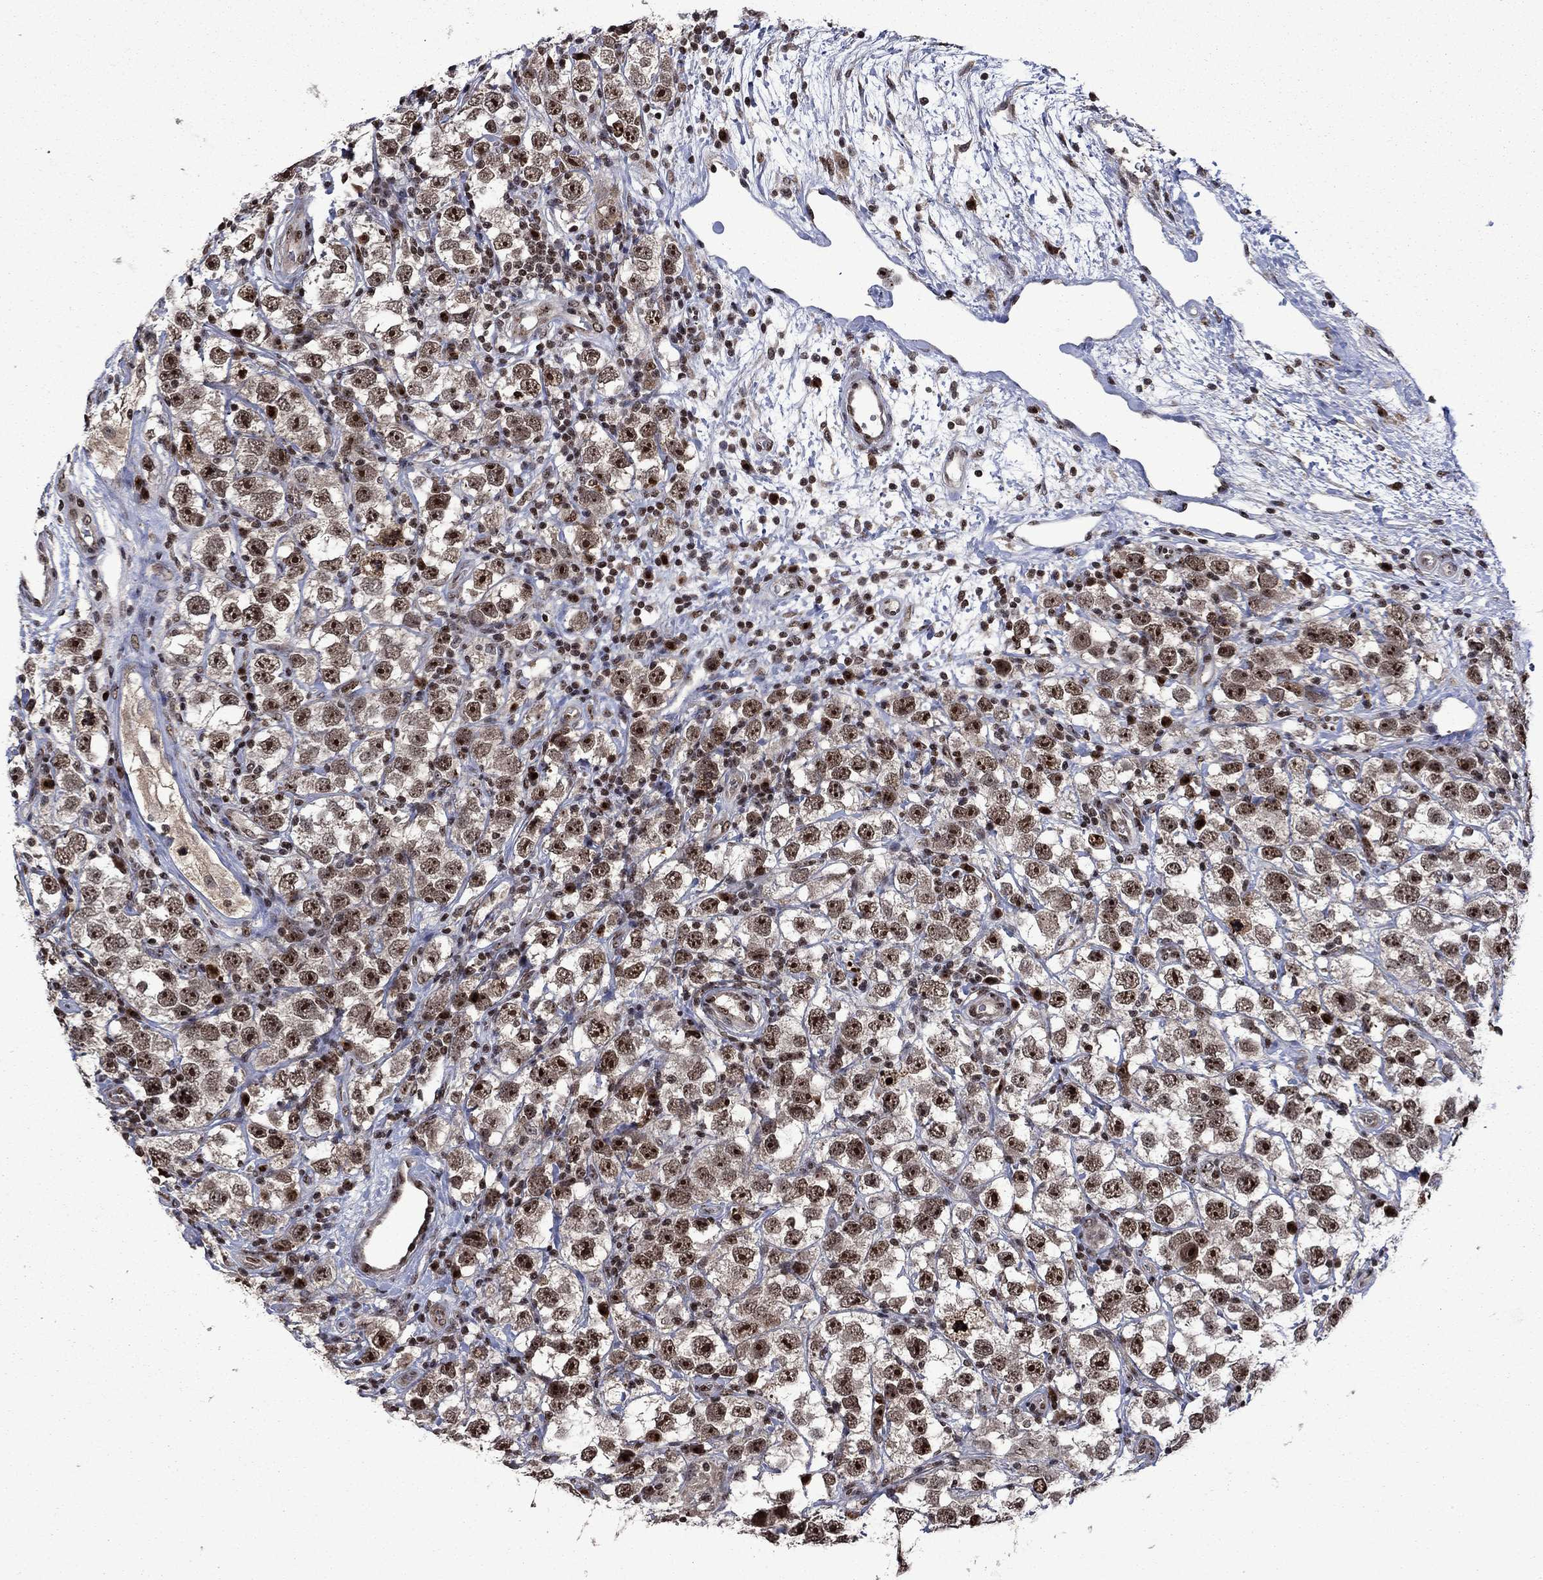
{"staining": {"intensity": "moderate", "quantity": ">75%", "location": "nuclear"}, "tissue": "testis cancer", "cell_type": "Tumor cells", "image_type": "cancer", "snomed": [{"axis": "morphology", "description": "Seminoma, NOS"}, {"axis": "topography", "description": "Testis"}], "caption": "The histopathology image demonstrates staining of testis seminoma, revealing moderate nuclear protein expression (brown color) within tumor cells.", "gene": "FBL", "patient": {"sex": "male", "age": 26}}